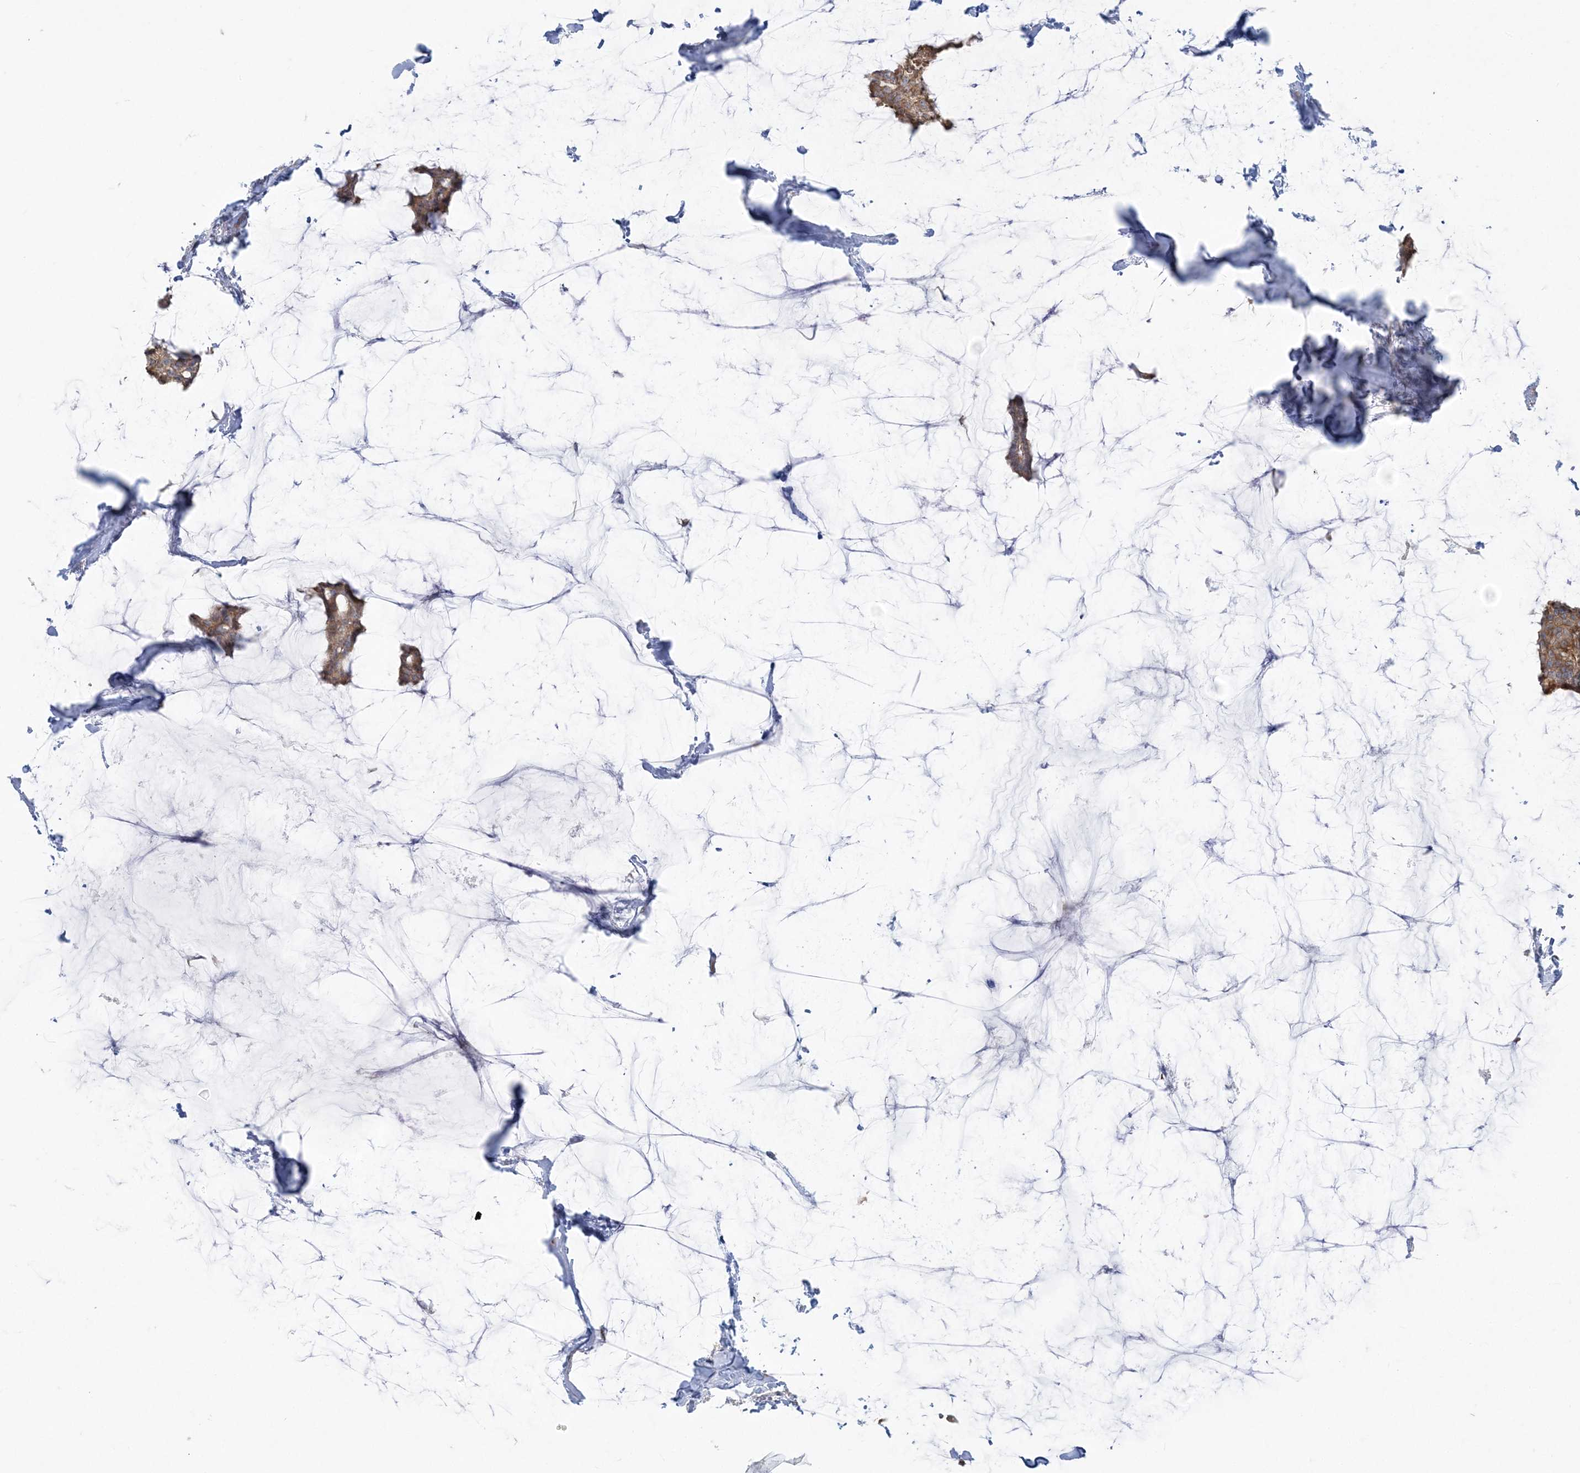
{"staining": {"intensity": "moderate", "quantity": ">75%", "location": "cytoplasmic/membranous"}, "tissue": "breast cancer", "cell_type": "Tumor cells", "image_type": "cancer", "snomed": [{"axis": "morphology", "description": "Duct carcinoma"}, {"axis": "topography", "description": "Breast"}], "caption": "Human breast cancer (invasive ductal carcinoma) stained for a protein (brown) shows moderate cytoplasmic/membranous positive expression in approximately >75% of tumor cells.", "gene": "ZC3H6", "patient": {"sex": "female", "age": 93}}